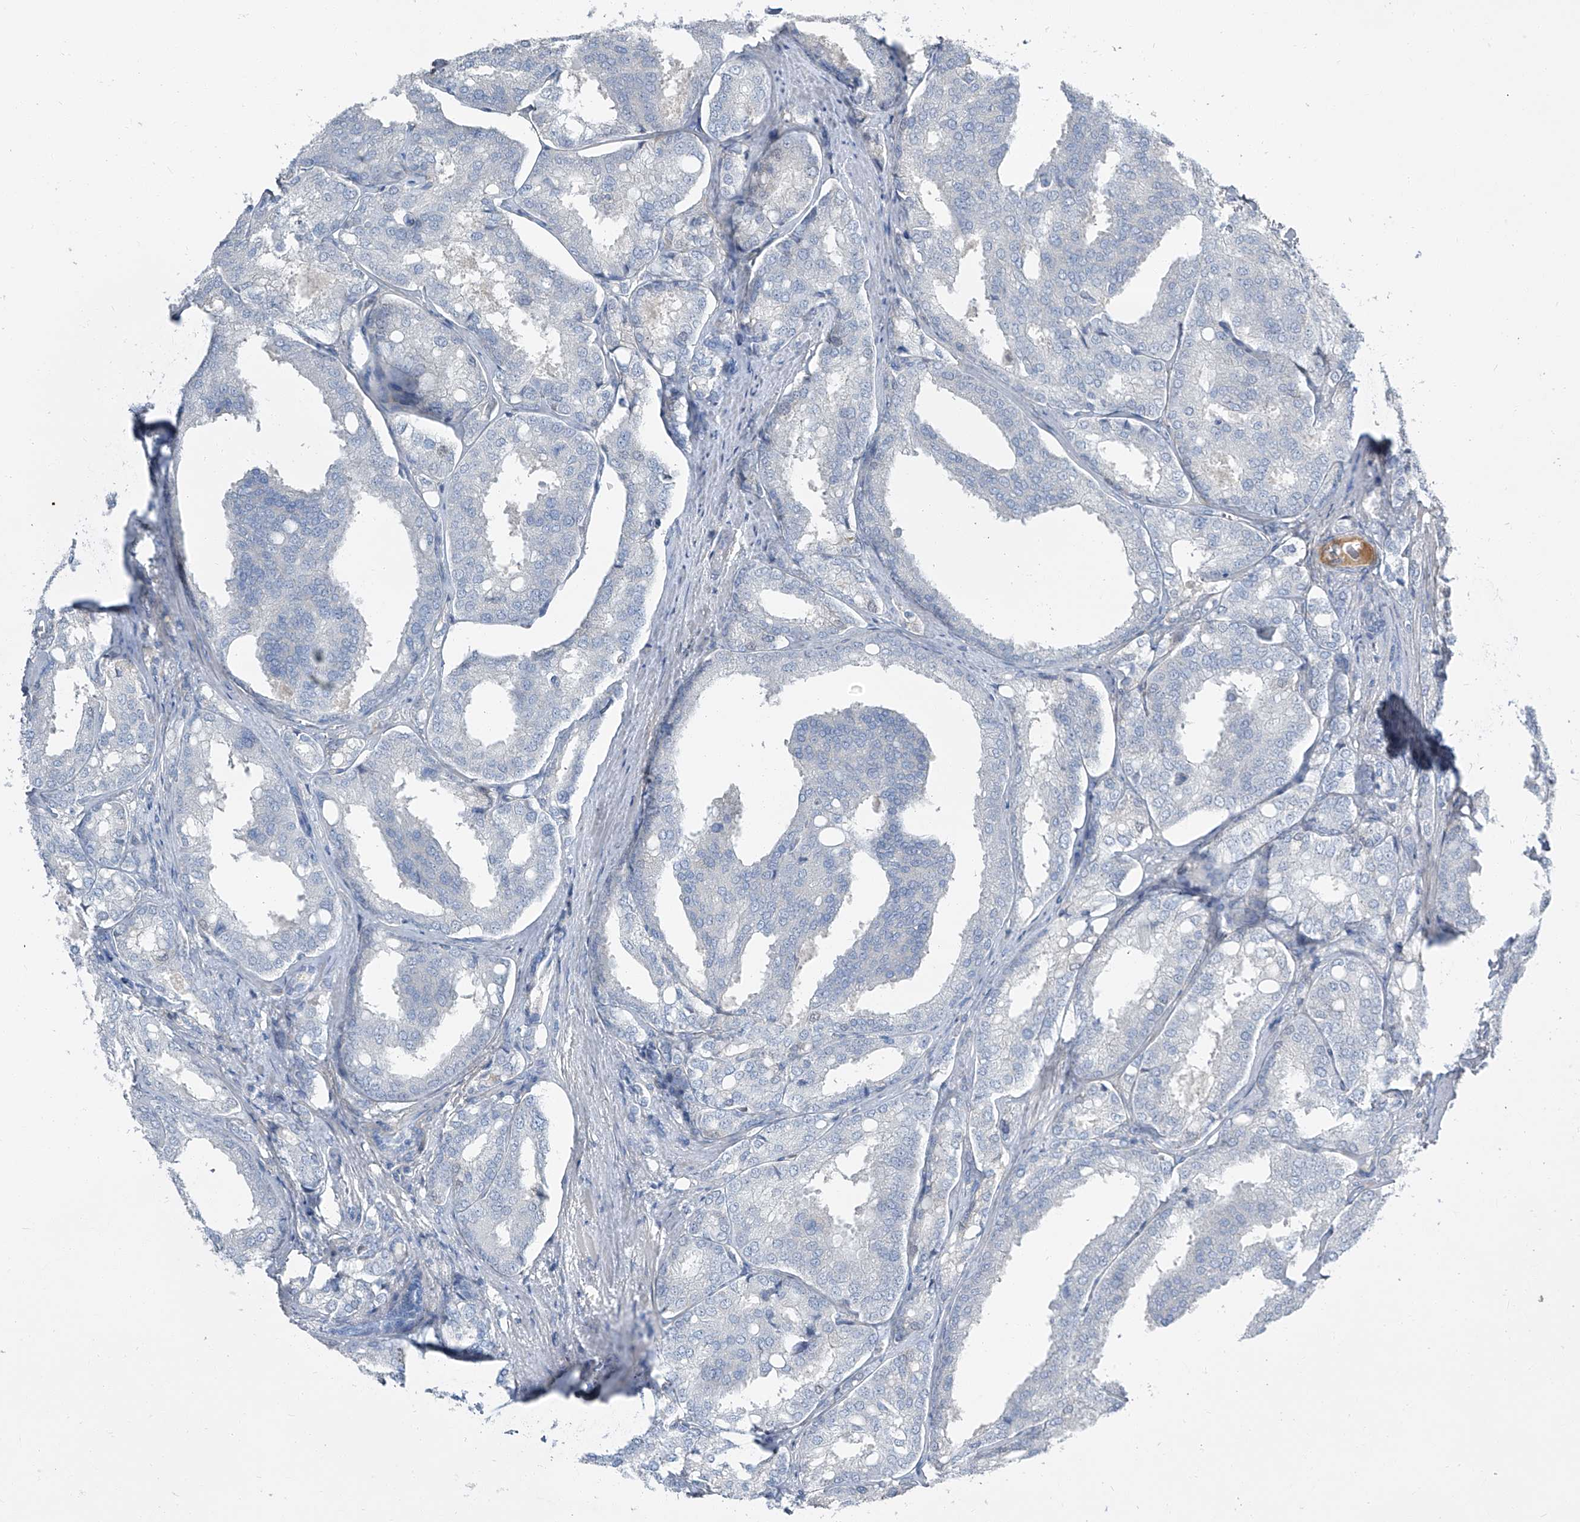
{"staining": {"intensity": "negative", "quantity": "none", "location": "none"}, "tissue": "prostate cancer", "cell_type": "Tumor cells", "image_type": "cancer", "snomed": [{"axis": "morphology", "description": "Adenocarcinoma, High grade"}, {"axis": "topography", "description": "Prostate"}], "caption": "IHC photomicrograph of neoplastic tissue: prostate adenocarcinoma (high-grade) stained with DAB reveals no significant protein expression in tumor cells.", "gene": "HOXA3", "patient": {"sex": "male", "age": 50}}